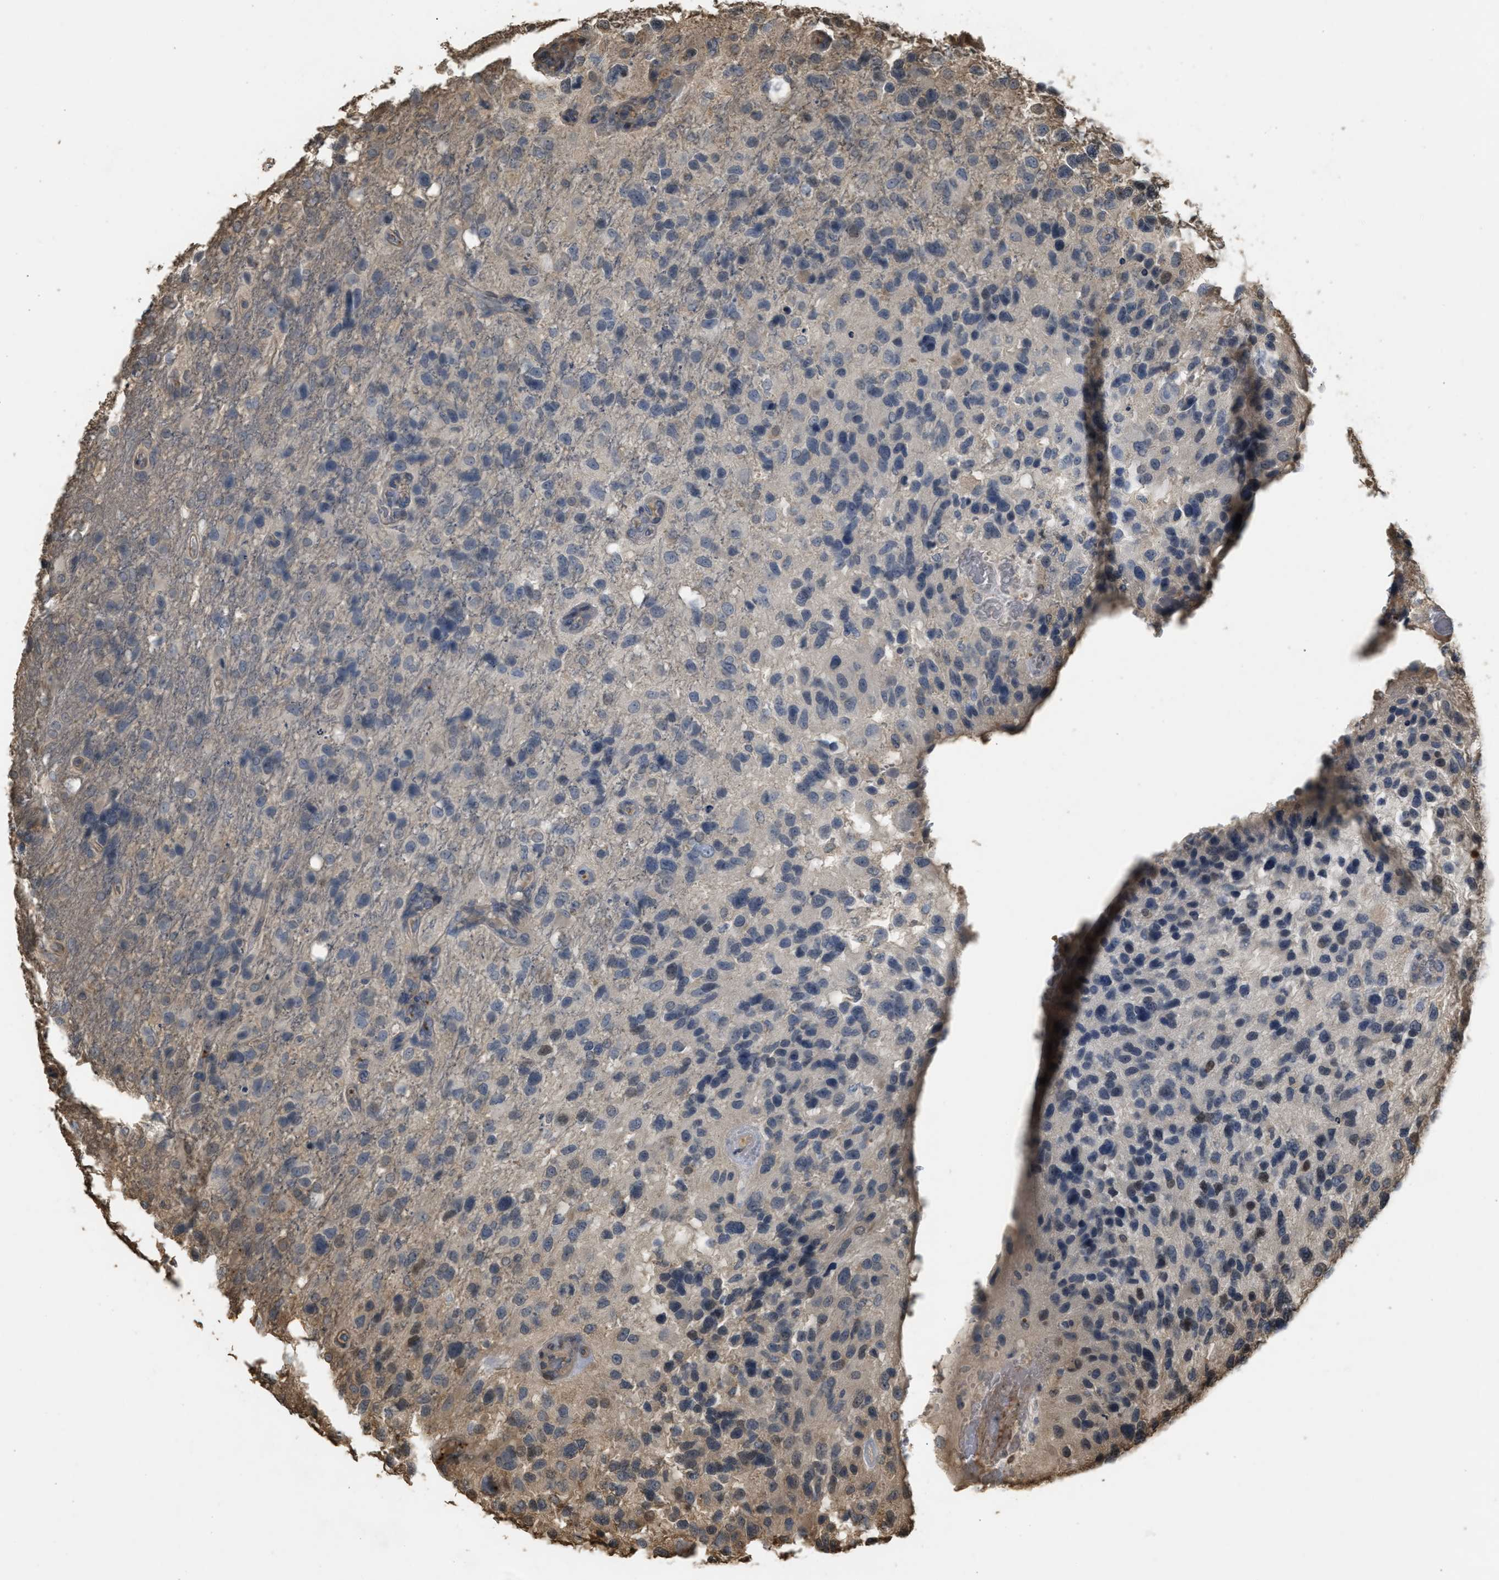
{"staining": {"intensity": "negative", "quantity": "none", "location": "none"}, "tissue": "glioma", "cell_type": "Tumor cells", "image_type": "cancer", "snomed": [{"axis": "morphology", "description": "Glioma, malignant, High grade"}, {"axis": "topography", "description": "Brain"}], "caption": "This micrograph is of malignant high-grade glioma stained with immunohistochemistry to label a protein in brown with the nuclei are counter-stained blue. There is no expression in tumor cells.", "gene": "ARHGDIA", "patient": {"sex": "female", "age": 58}}